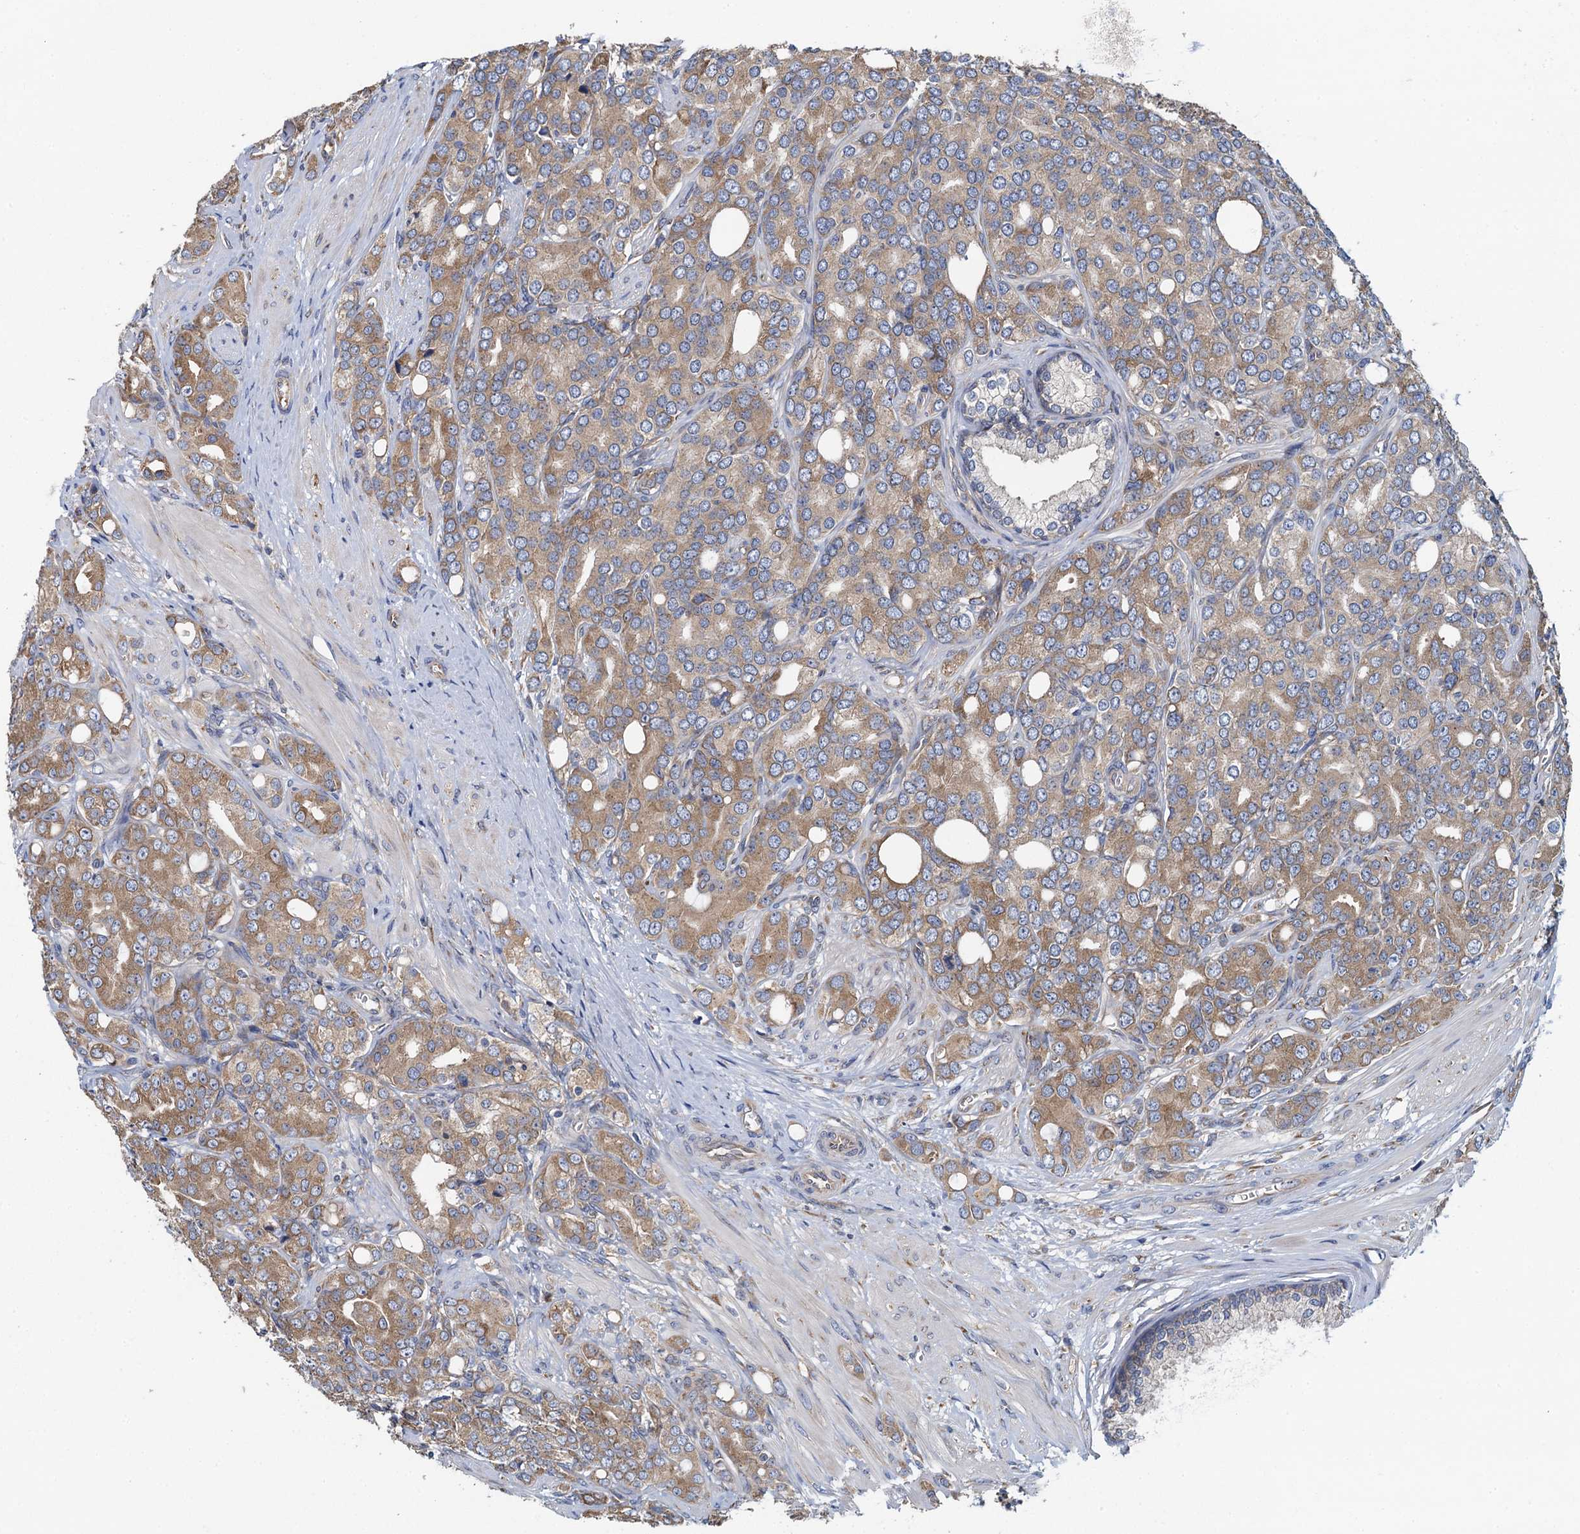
{"staining": {"intensity": "moderate", "quantity": ">75%", "location": "cytoplasmic/membranous"}, "tissue": "prostate cancer", "cell_type": "Tumor cells", "image_type": "cancer", "snomed": [{"axis": "morphology", "description": "Adenocarcinoma, High grade"}, {"axis": "topography", "description": "Prostate"}], "caption": "Immunohistochemical staining of adenocarcinoma (high-grade) (prostate) demonstrates moderate cytoplasmic/membranous protein positivity in about >75% of tumor cells. The staining was performed using DAB, with brown indicating positive protein expression. Nuclei are stained blue with hematoxylin.", "gene": "ADCY9", "patient": {"sex": "male", "age": 62}}